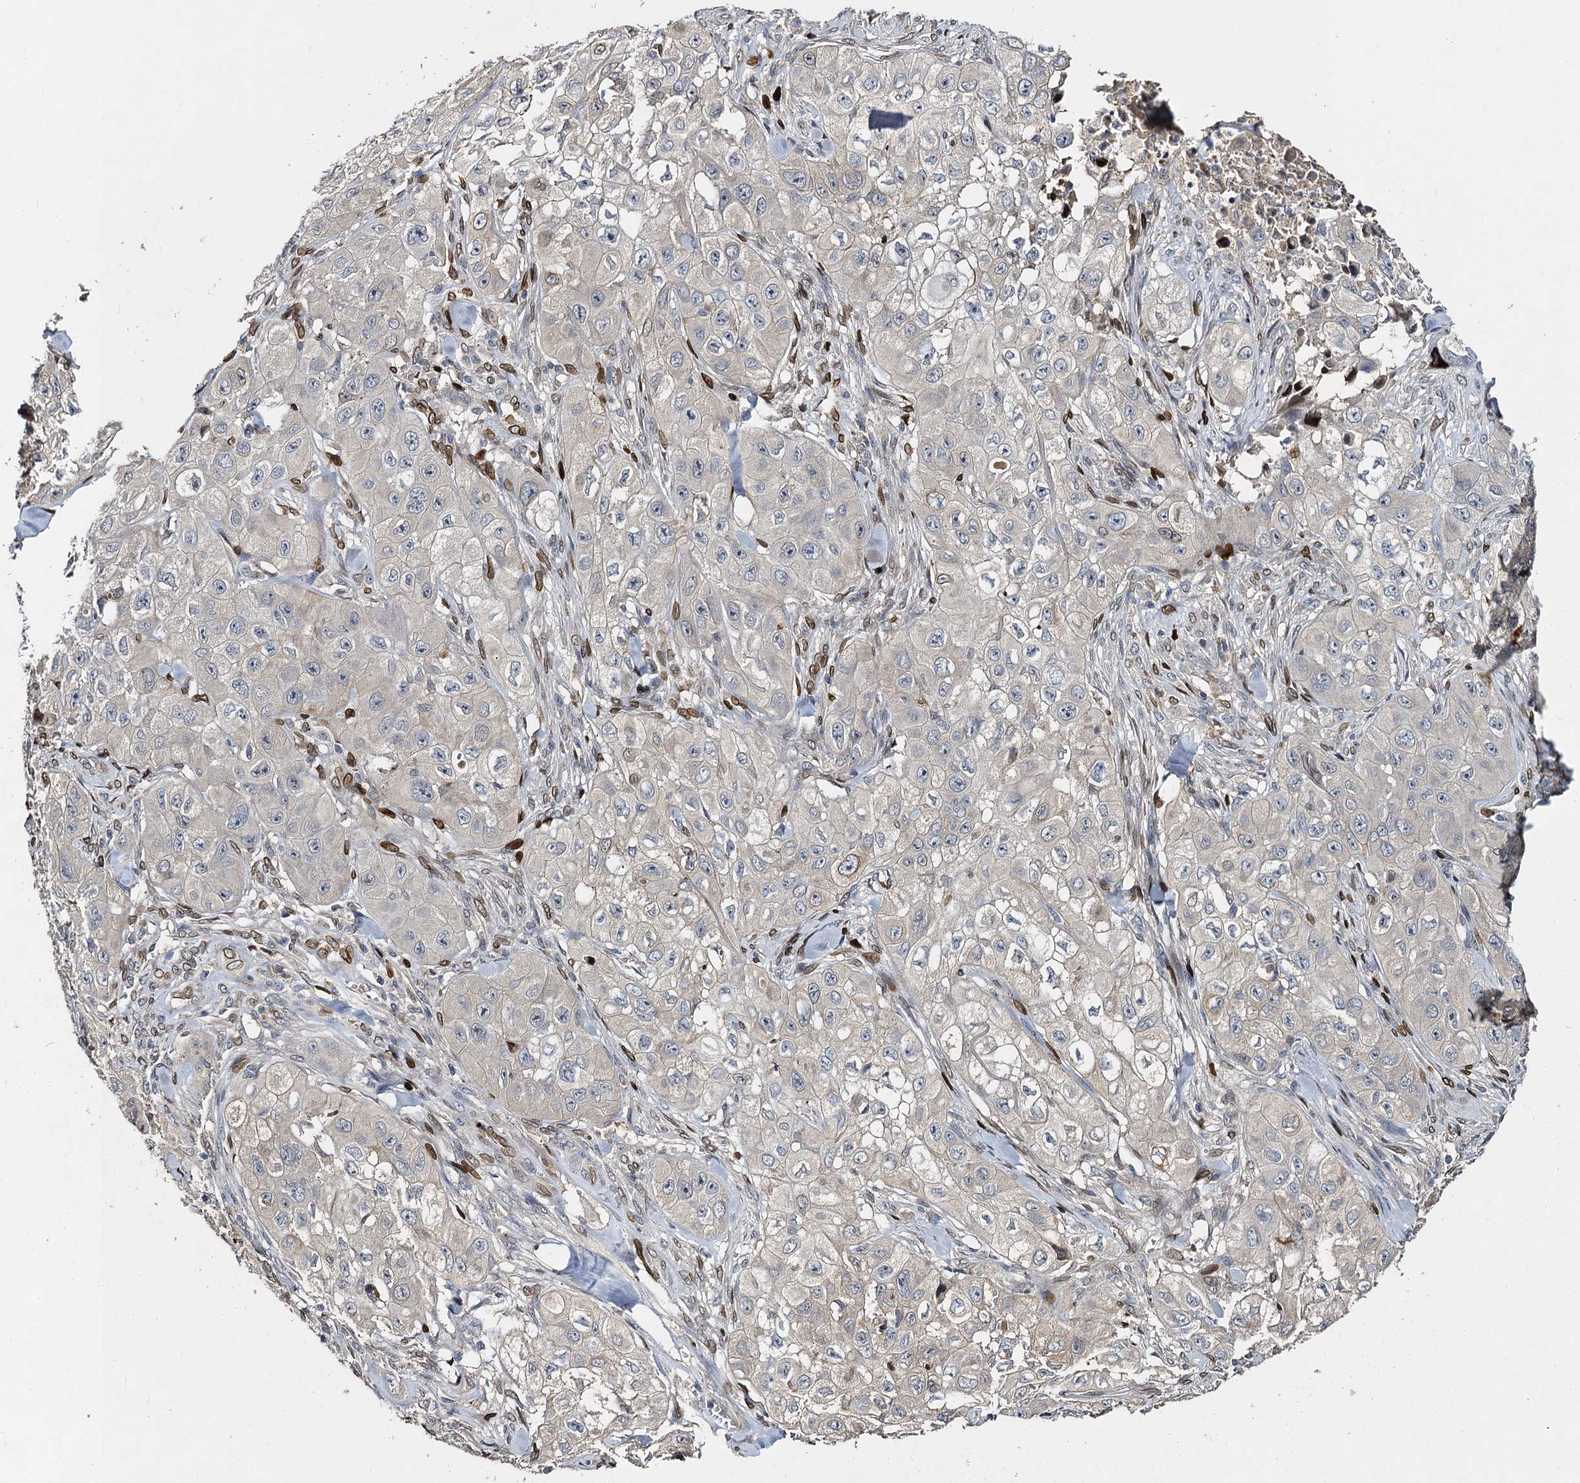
{"staining": {"intensity": "negative", "quantity": "none", "location": "none"}, "tissue": "skin cancer", "cell_type": "Tumor cells", "image_type": "cancer", "snomed": [{"axis": "morphology", "description": "Squamous cell carcinoma, NOS"}, {"axis": "topography", "description": "Skin"}, {"axis": "topography", "description": "Subcutis"}], "caption": "Immunohistochemistry photomicrograph of neoplastic tissue: human skin cancer (squamous cell carcinoma) stained with DAB reveals no significant protein staining in tumor cells. (DAB immunohistochemistry with hematoxylin counter stain).", "gene": "SLC11A2", "patient": {"sex": "male", "age": 73}}